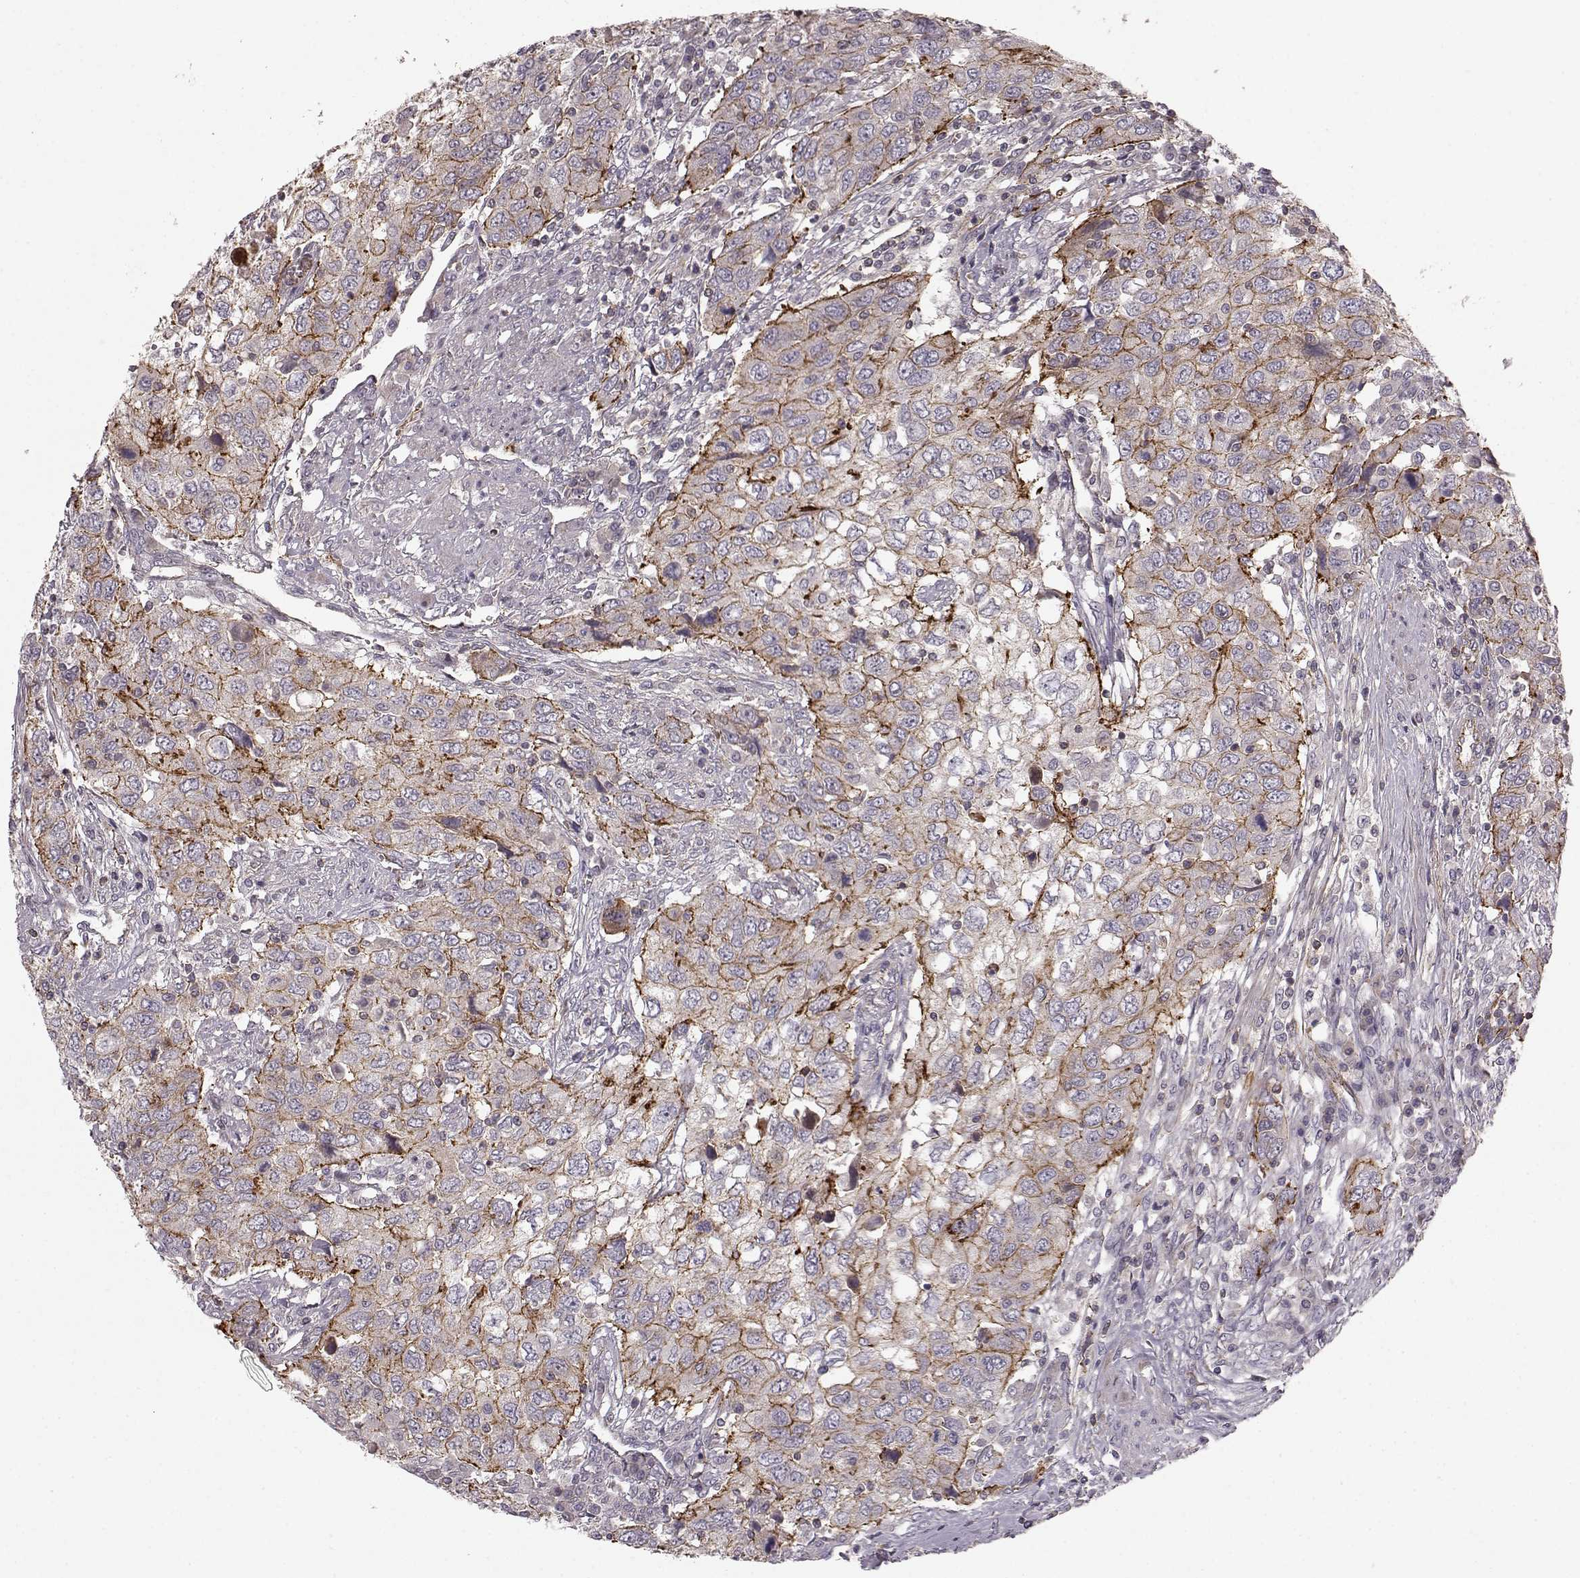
{"staining": {"intensity": "moderate", "quantity": "<25%", "location": "cytoplasmic/membranous"}, "tissue": "urothelial cancer", "cell_type": "Tumor cells", "image_type": "cancer", "snomed": [{"axis": "morphology", "description": "Urothelial carcinoma, High grade"}, {"axis": "topography", "description": "Urinary bladder"}], "caption": "There is low levels of moderate cytoplasmic/membranous expression in tumor cells of urothelial carcinoma (high-grade), as demonstrated by immunohistochemical staining (brown color).", "gene": "SLC22A18", "patient": {"sex": "male", "age": 76}}